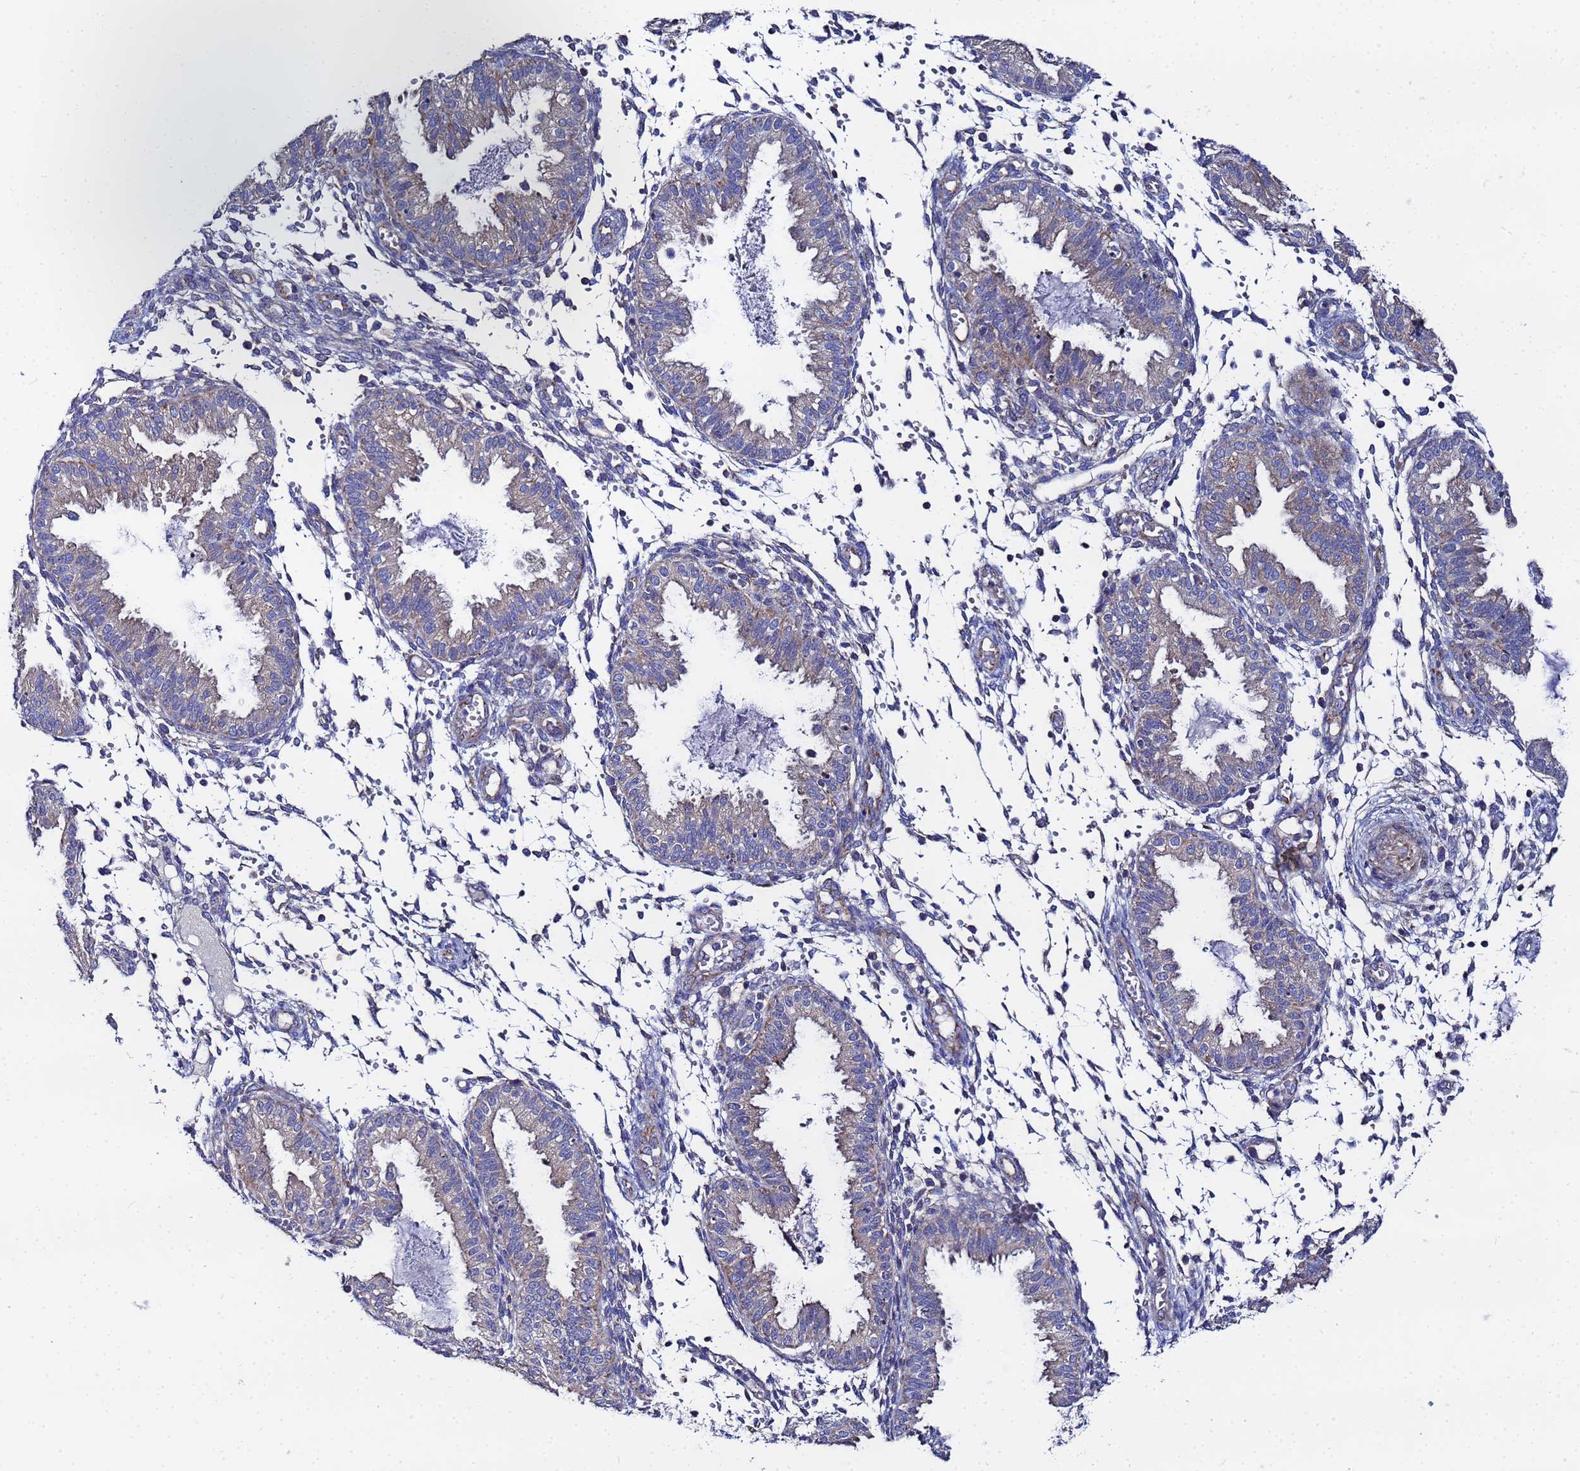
{"staining": {"intensity": "negative", "quantity": "none", "location": "none"}, "tissue": "endometrium", "cell_type": "Cells in endometrial stroma", "image_type": "normal", "snomed": [{"axis": "morphology", "description": "Normal tissue, NOS"}, {"axis": "topography", "description": "Endometrium"}], "caption": "Histopathology image shows no significant protein staining in cells in endometrial stroma of normal endometrium.", "gene": "FAHD2A", "patient": {"sex": "female", "age": 33}}